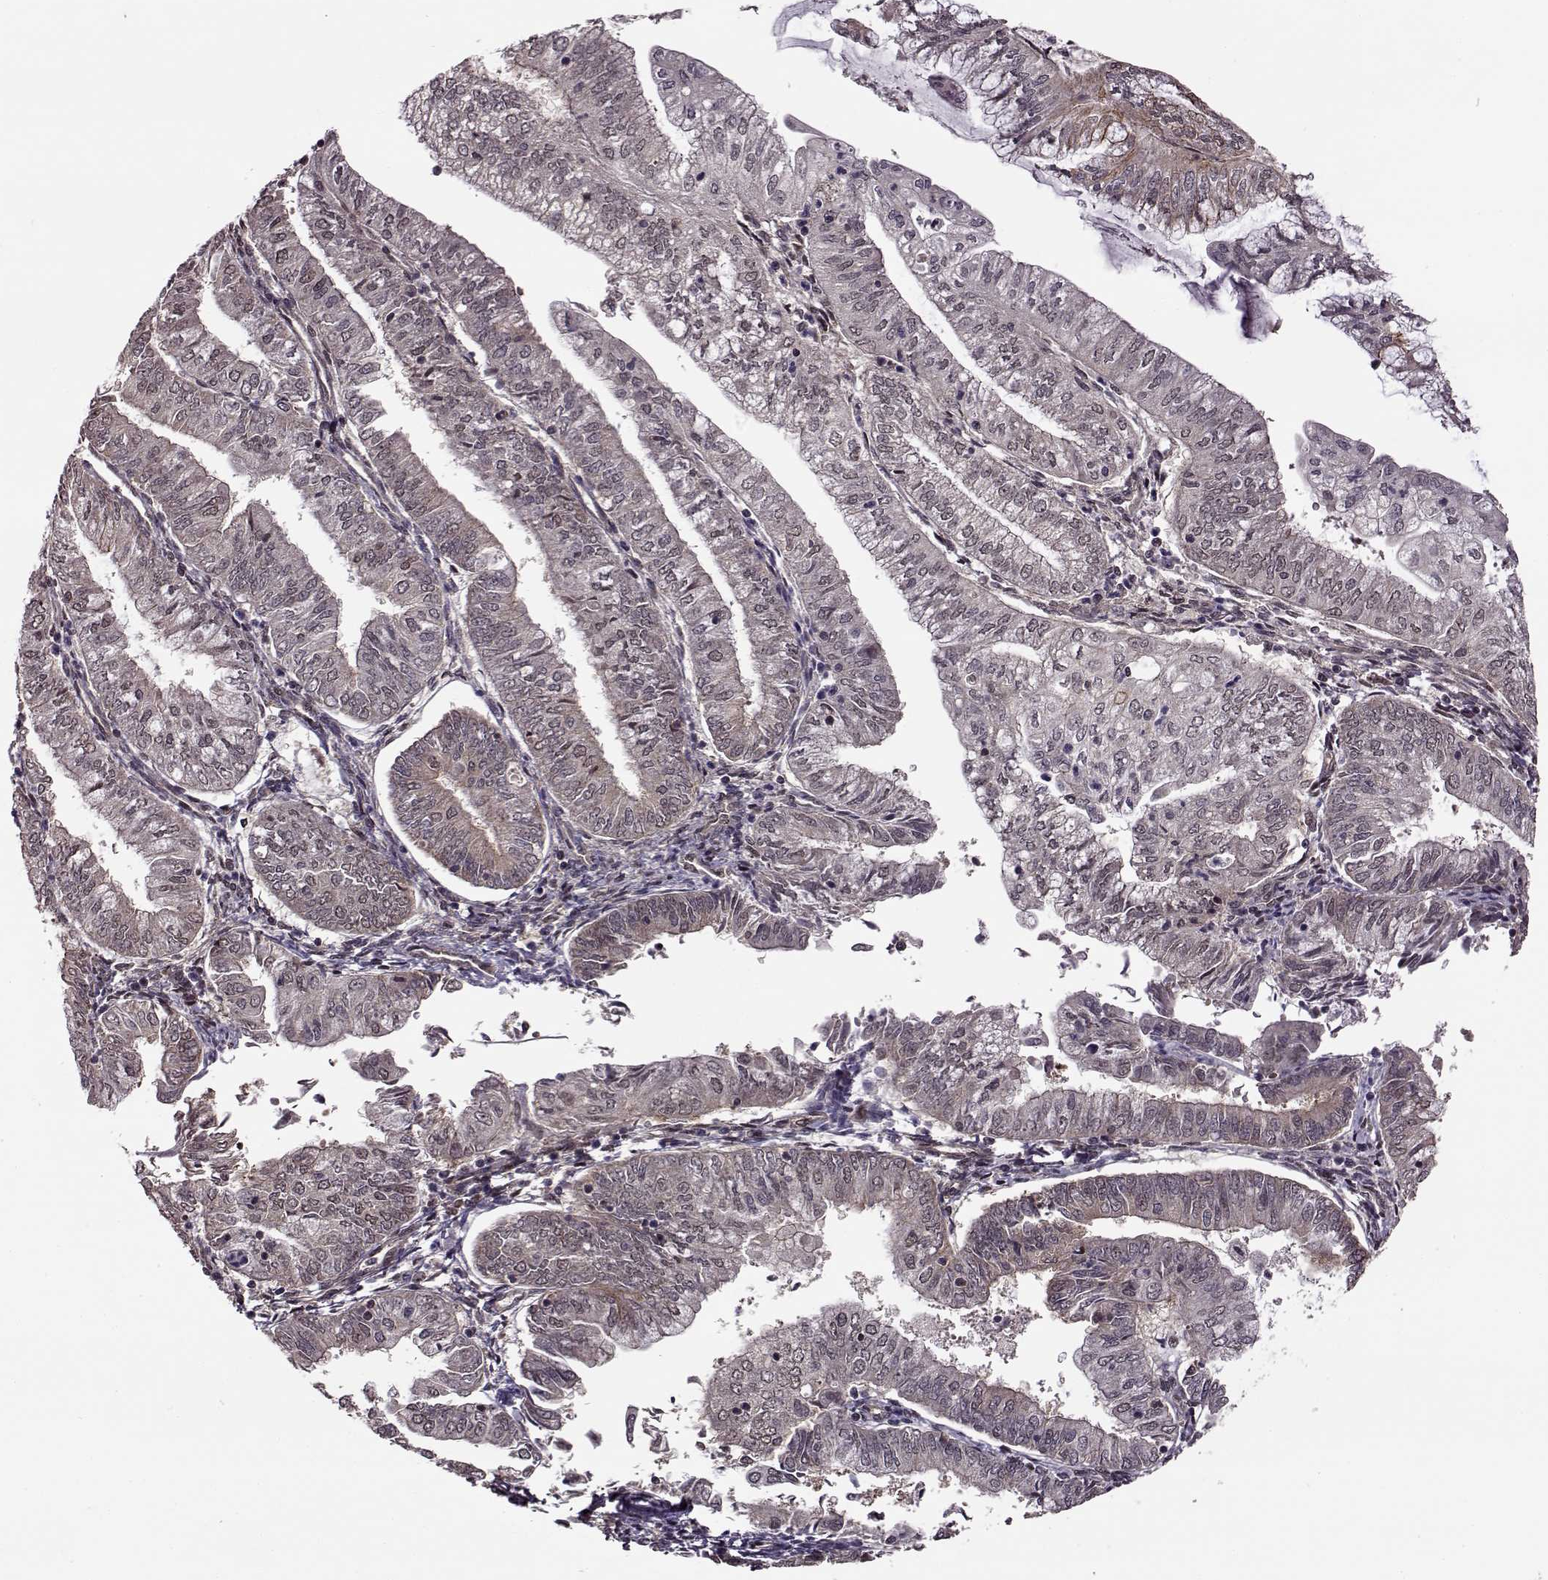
{"staining": {"intensity": "weak", "quantity": "25%-75%", "location": "nuclear"}, "tissue": "endometrial cancer", "cell_type": "Tumor cells", "image_type": "cancer", "snomed": [{"axis": "morphology", "description": "Adenocarcinoma, NOS"}, {"axis": "topography", "description": "Endometrium"}], "caption": "Immunohistochemistry photomicrograph of neoplastic tissue: endometrial cancer (adenocarcinoma) stained using immunohistochemistry reveals low levels of weak protein expression localized specifically in the nuclear of tumor cells, appearing as a nuclear brown color.", "gene": "FTO", "patient": {"sex": "female", "age": 55}}